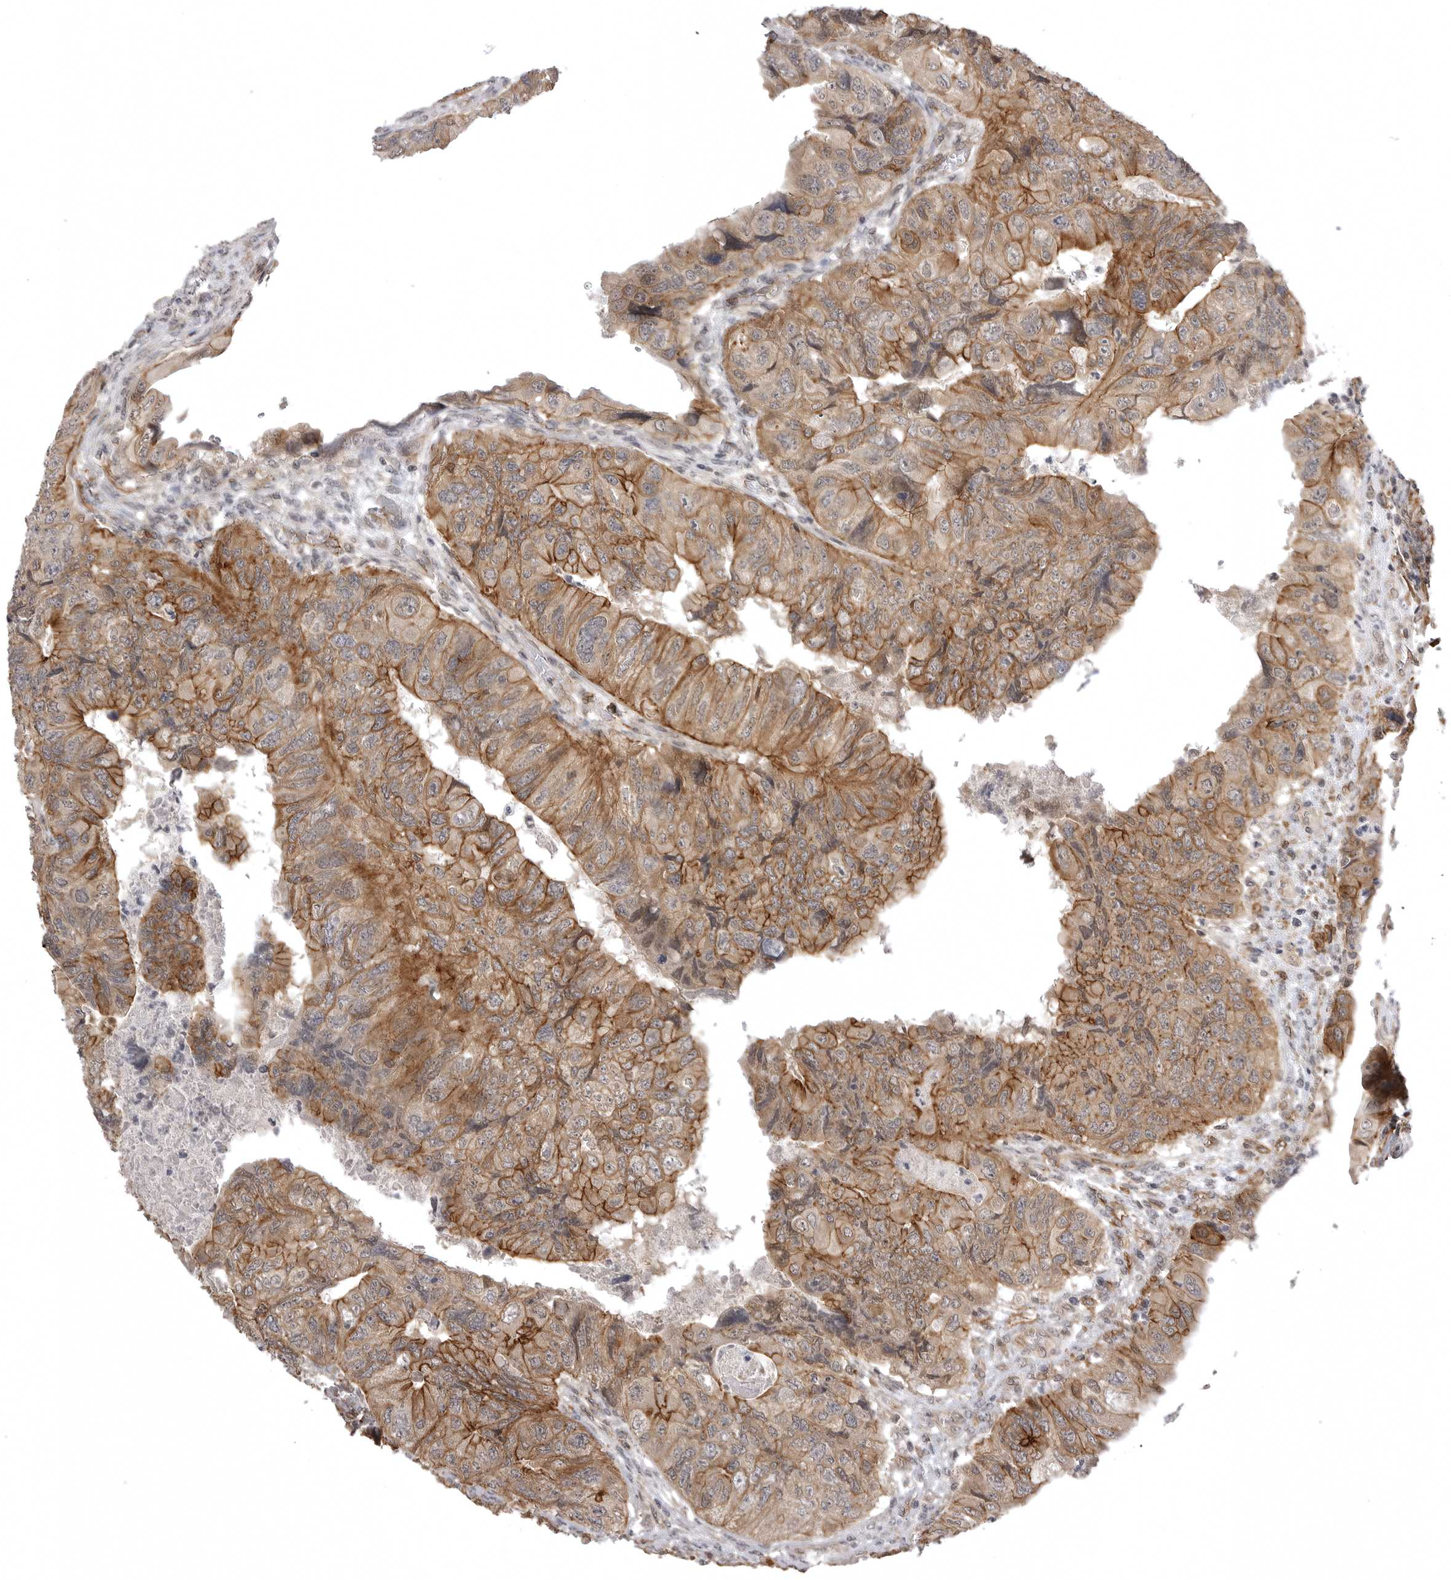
{"staining": {"intensity": "moderate", "quantity": ">75%", "location": "cytoplasmic/membranous"}, "tissue": "colorectal cancer", "cell_type": "Tumor cells", "image_type": "cancer", "snomed": [{"axis": "morphology", "description": "Adenocarcinoma, NOS"}, {"axis": "topography", "description": "Rectum"}], "caption": "A brown stain shows moderate cytoplasmic/membranous expression of a protein in human colorectal cancer (adenocarcinoma) tumor cells.", "gene": "SORBS1", "patient": {"sex": "male", "age": 63}}